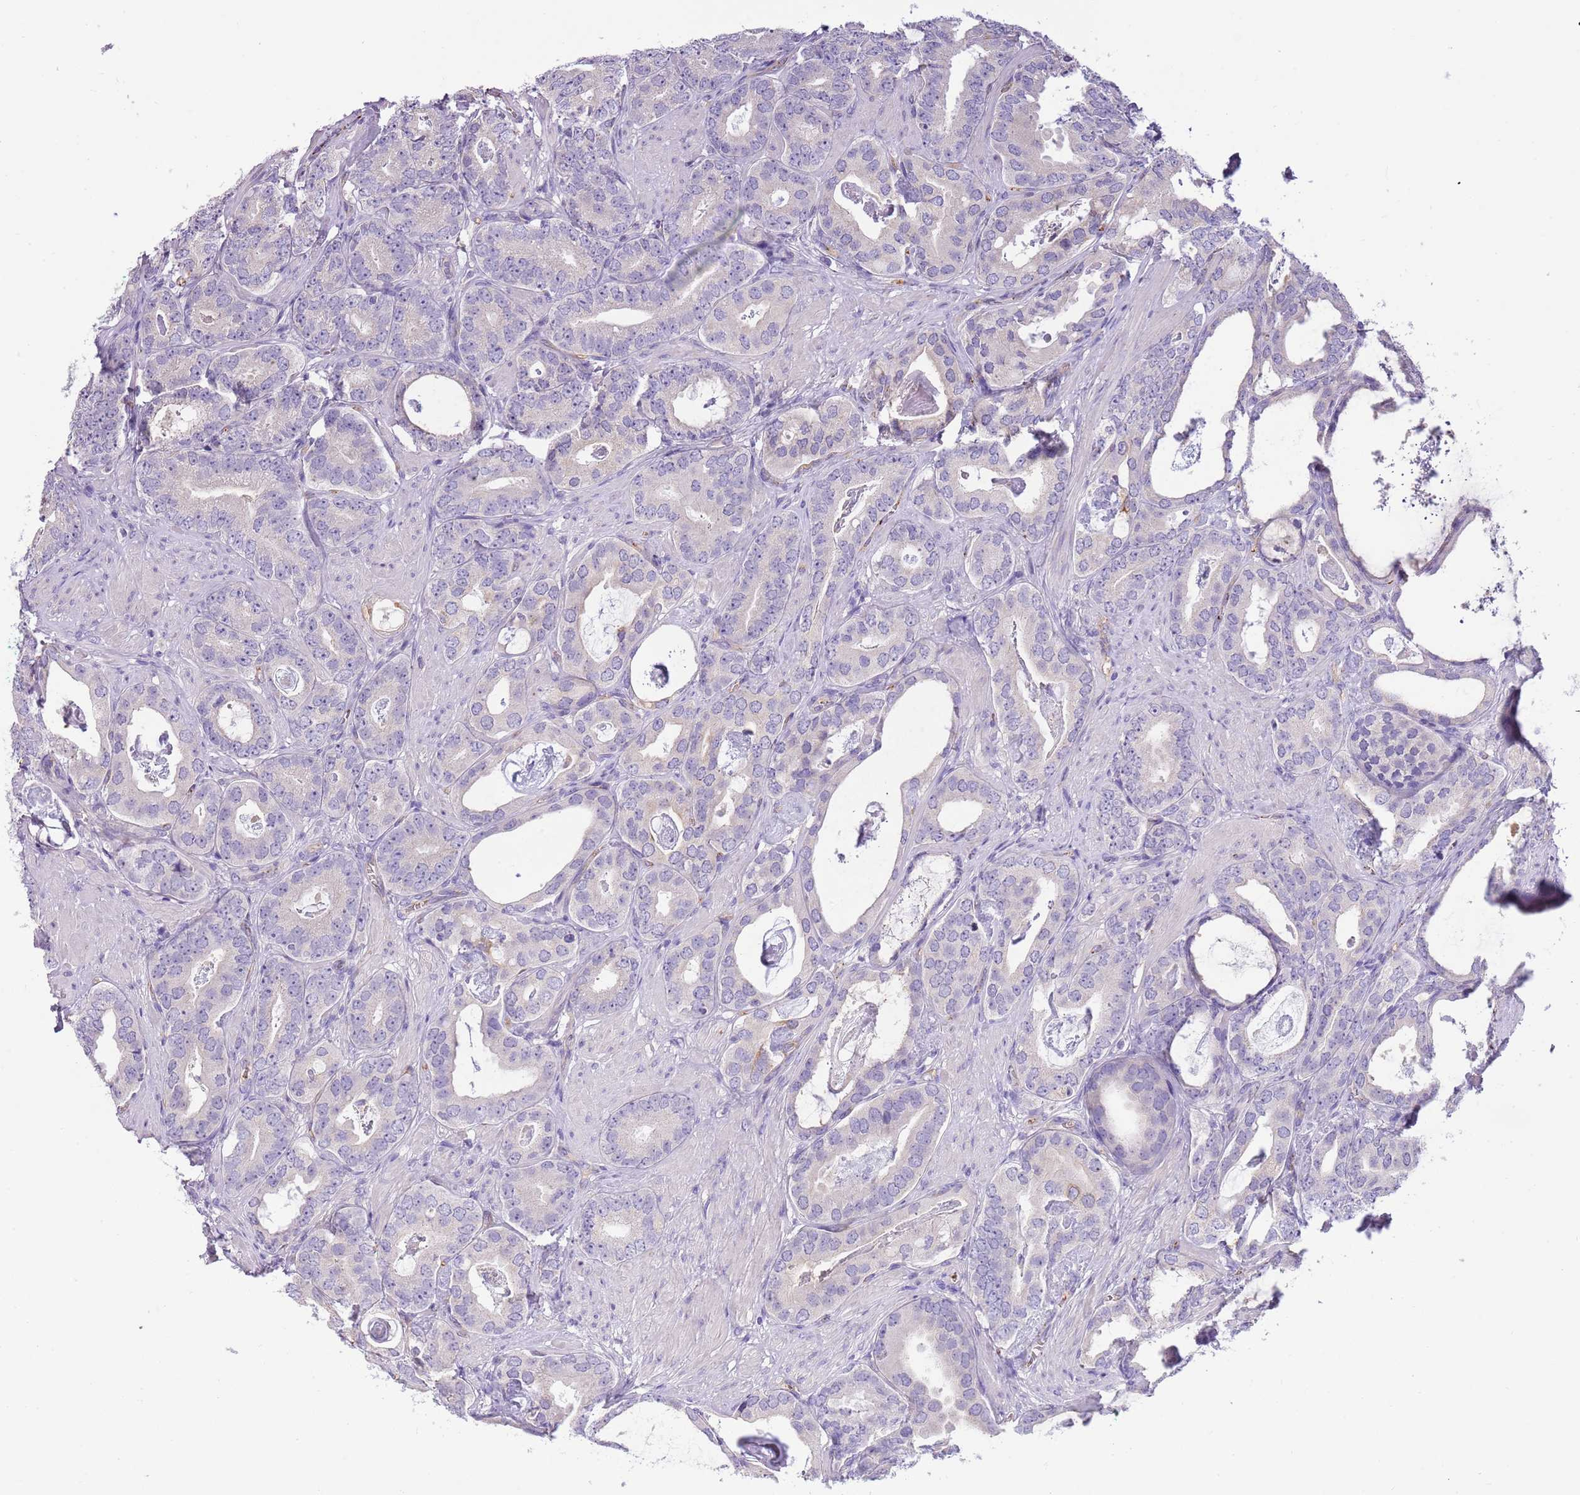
{"staining": {"intensity": "negative", "quantity": "none", "location": "none"}, "tissue": "prostate cancer", "cell_type": "Tumor cells", "image_type": "cancer", "snomed": [{"axis": "morphology", "description": "Adenocarcinoma, Low grade"}, {"axis": "topography", "description": "Prostate"}], "caption": "Immunohistochemical staining of human adenocarcinoma (low-grade) (prostate) reveals no significant positivity in tumor cells. (DAB immunohistochemistry (IHC) with hematoxylin counter stain).", "gene": "HES3", "patient": {"sex": "male", "age": 71}}